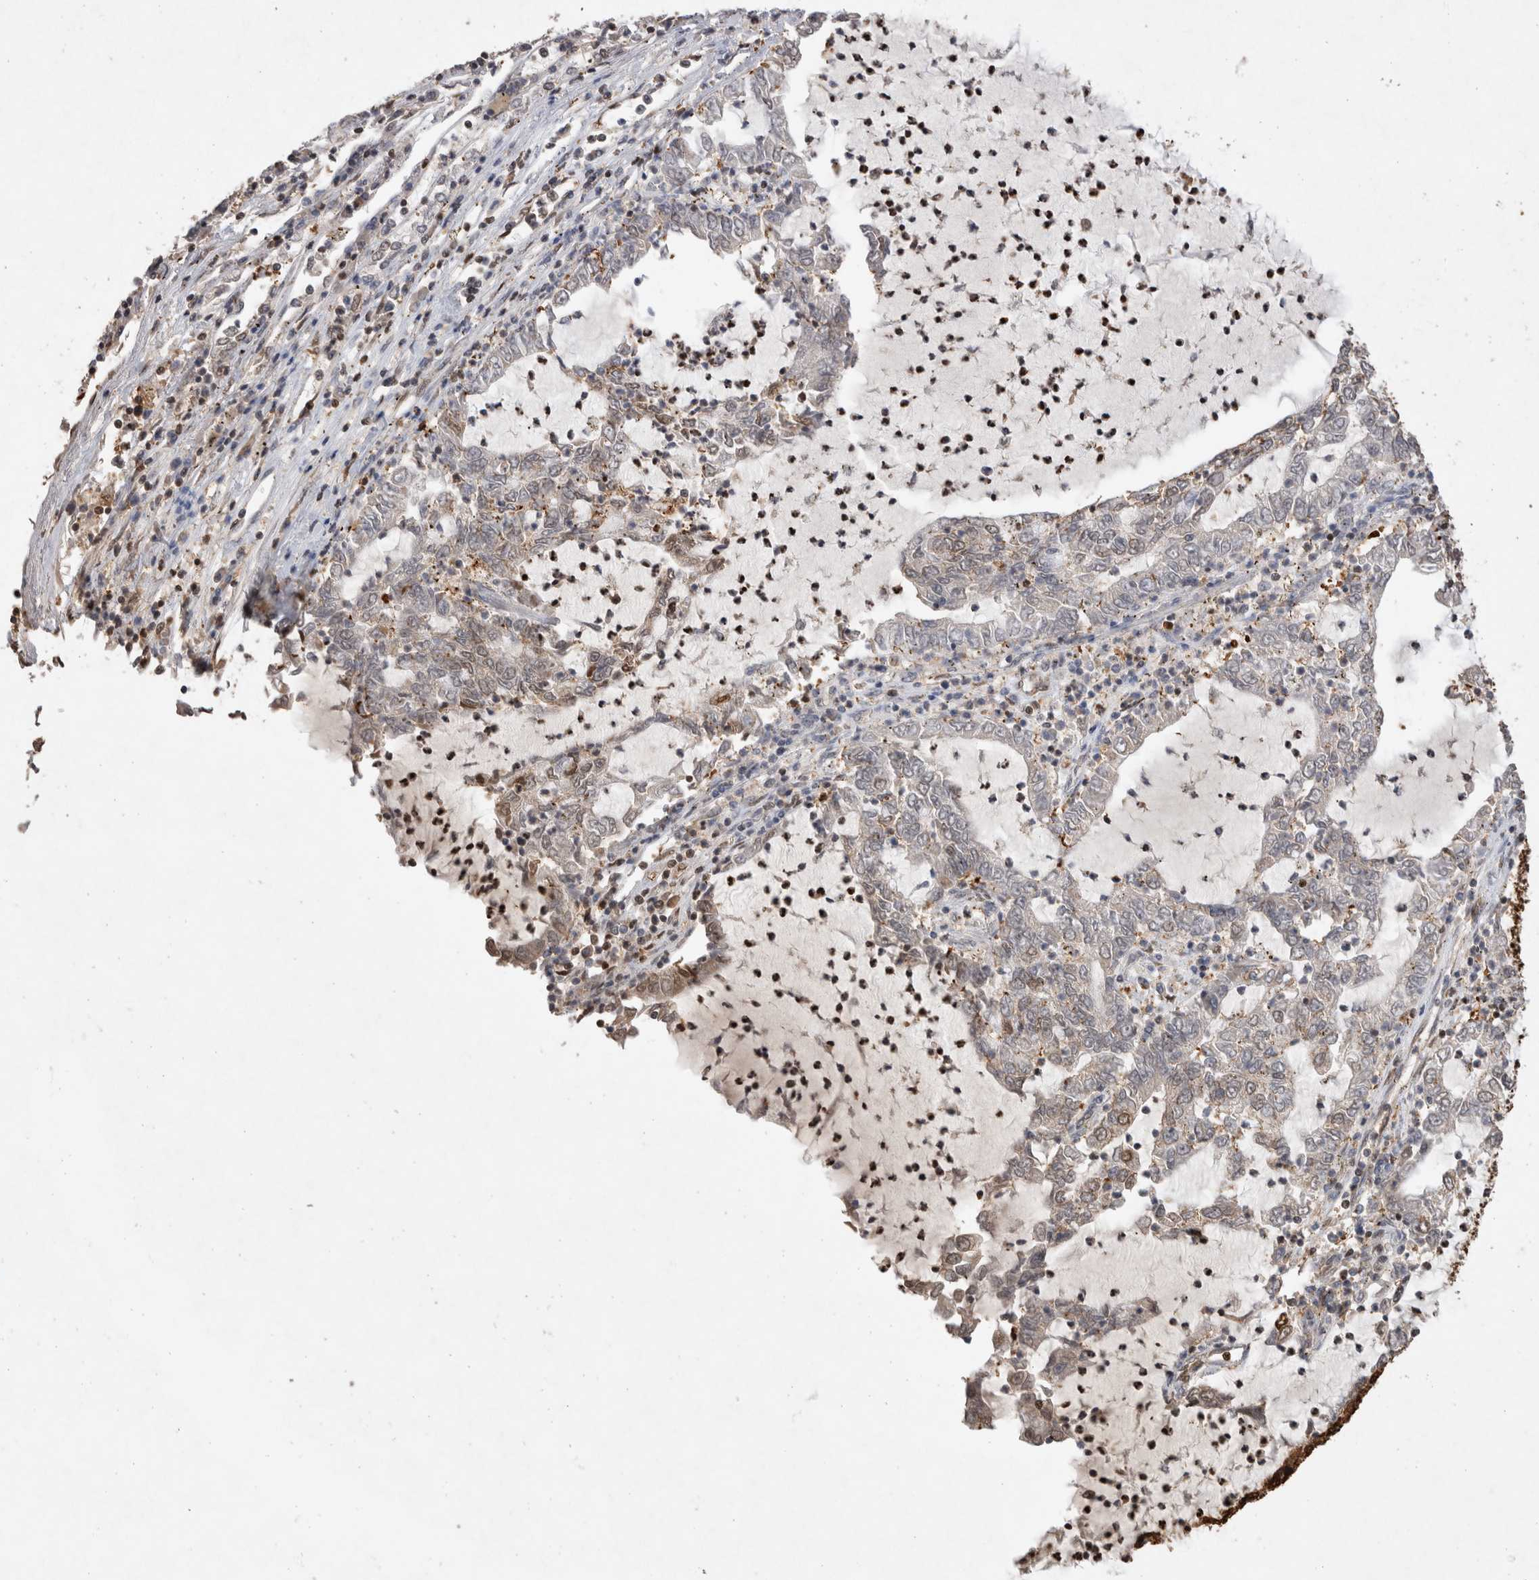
{"staining": {"intensity": "weak", "quantity": "<25%", "location": "nuclear"}, "tissue": "lung cancer", "cell_type": "Tumor cells", "image_type": "cancer", "snomed": [{"axis": "morphology", "description": "Adenocarcinoma, NOS"}, {"axis": "topography", "description": "Lung"}], "caption": "Immunohistochemistry (IHC) histopathology image of human lung cancer stained for a protein (brown), which exhibits no expression in tumor cells. Nuclei are stained in blue.", "gene": "HDGF", "patient": {"sex": "female", "age": 51}}